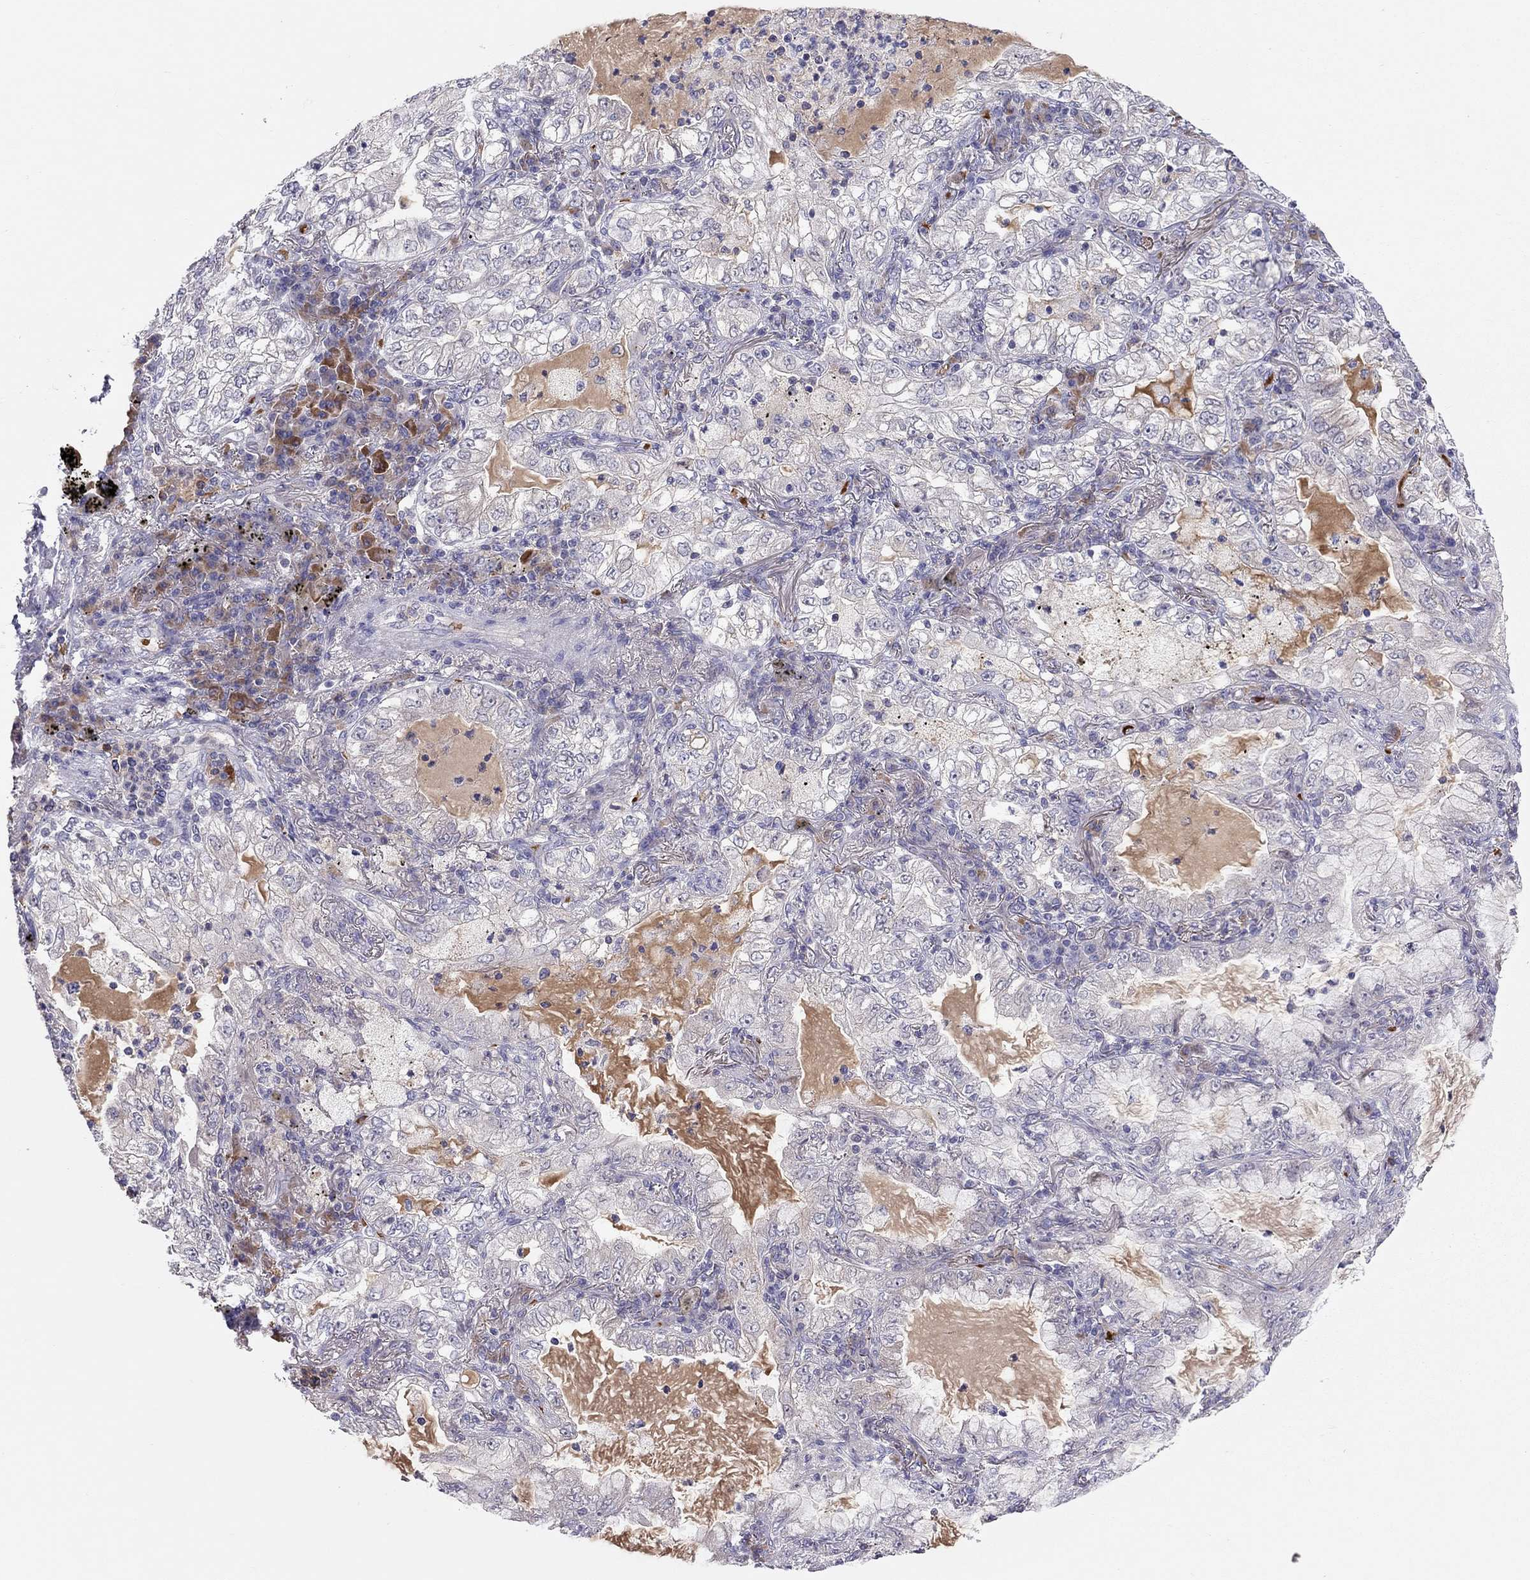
{"staining": {"intensity": "negative", "quantity": "none", "location": "none"}, "tissue": "lung cancer", "cell_type": "Tumor cells", "image_type": "cancer", "snomed": [{"axis": "morphology", "description": "Adenocarcinoma, NOS"}, {"axis": "topography", "description": "Lung"}], "caption": "The photomicrograph shows no significant positivity in tumor cells of lung cancer (adenocarcinoma).", "gene": "FRMD1", "patient": {"sex": "female", "age": 73}}